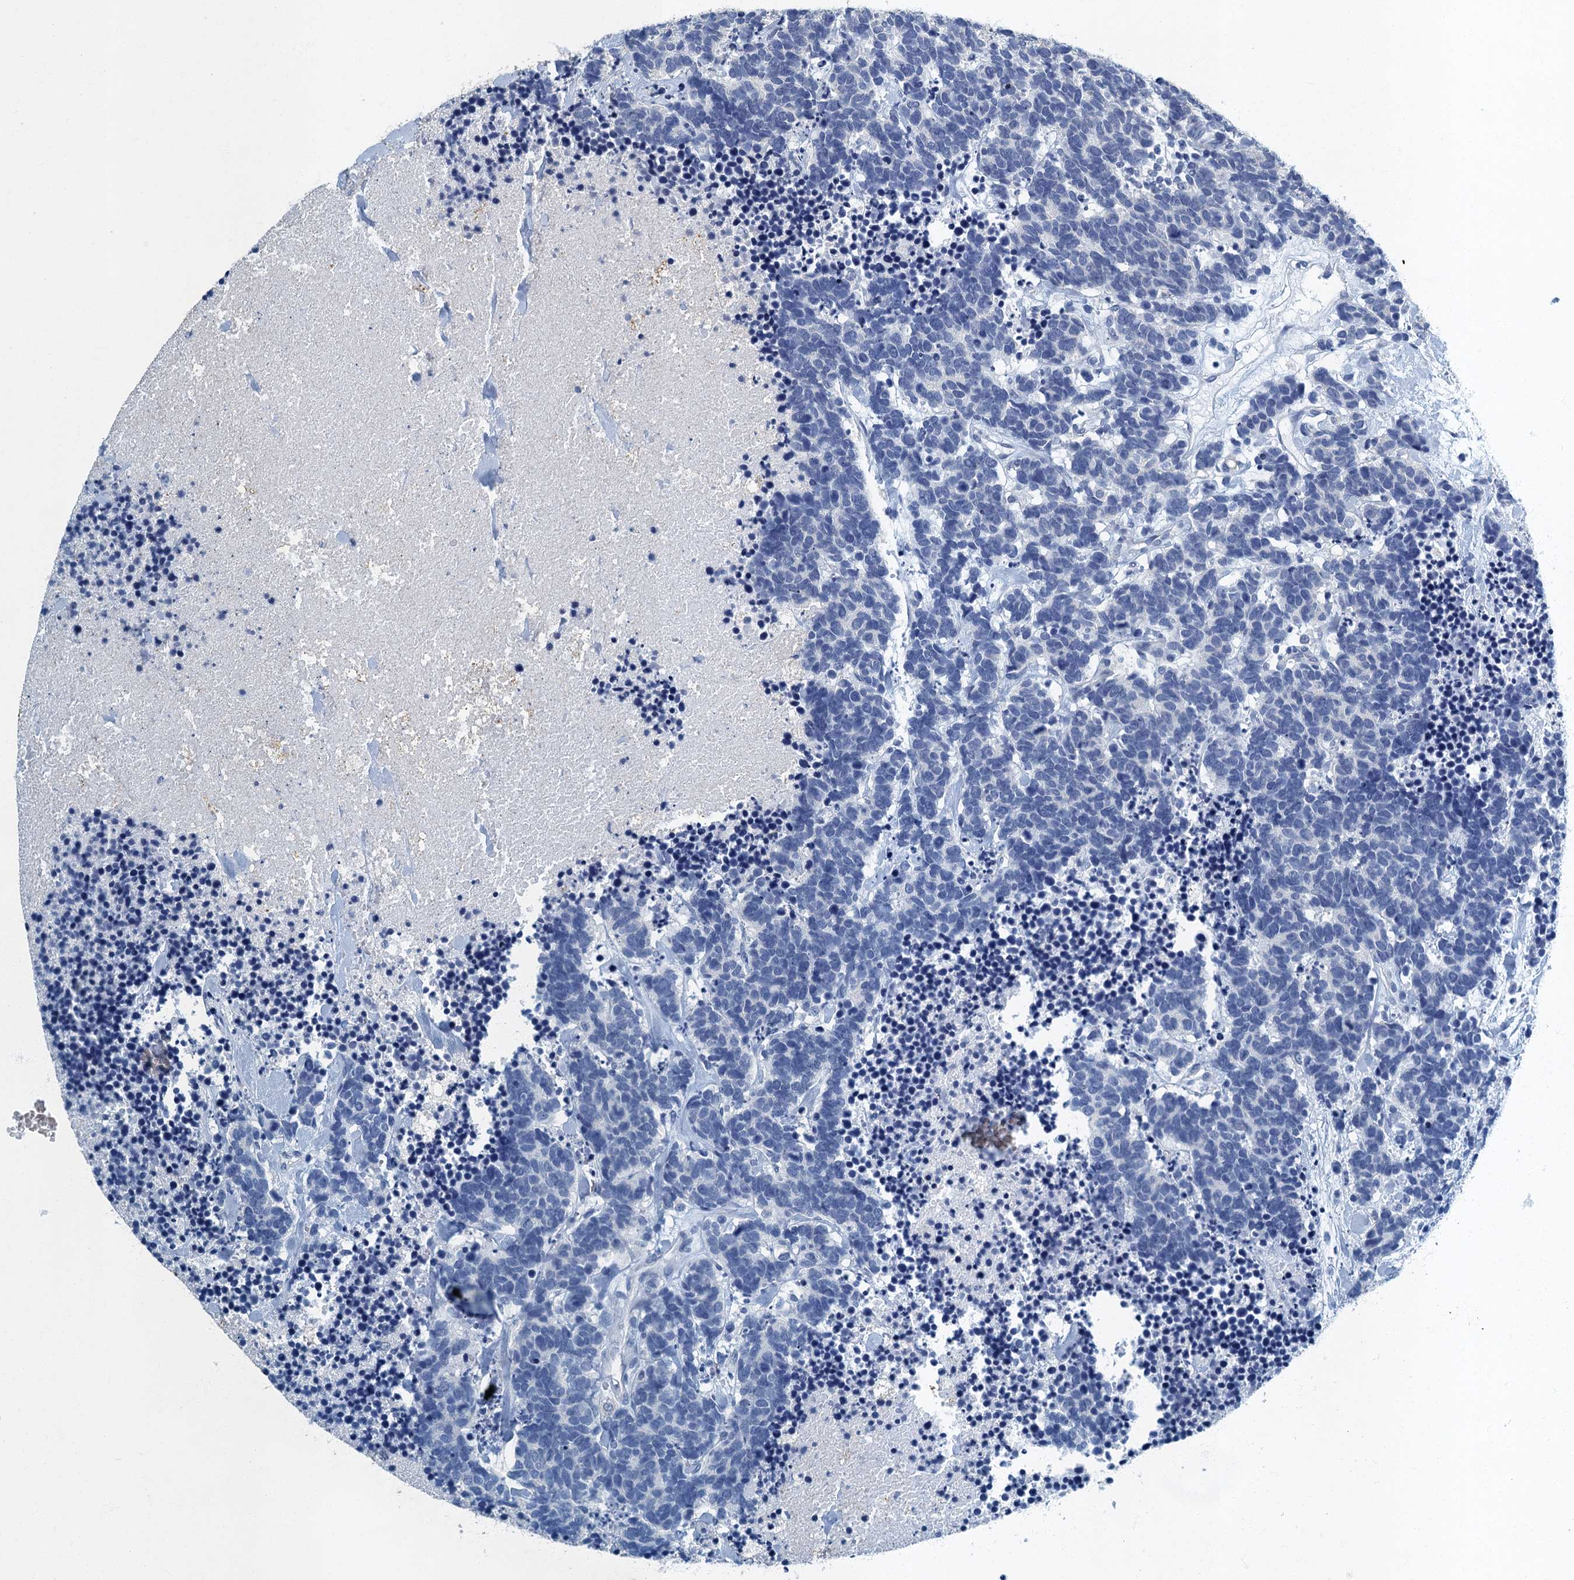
{"staining": {"intensity": "negative", "quantity": "none", "location": "none"}, "tissue": "carcinoid", "cell_type": "Tumor cells", "image_type": "cancer", "snomed": [{"axis": "morphology", "description": "Carcinoma, NOS"}, {"axis": "morphology", "description": "Carcinoid, malignant, NOS"}, {"axis": "topography", "description": "Prostate"}], "caption": "Immunohistochemistry (IHC) of carcinoid (malignant) demonstrates no positivity in tumor cells.", "gene": "GADL1", "patient": {"sex": "male", "age": 57}}